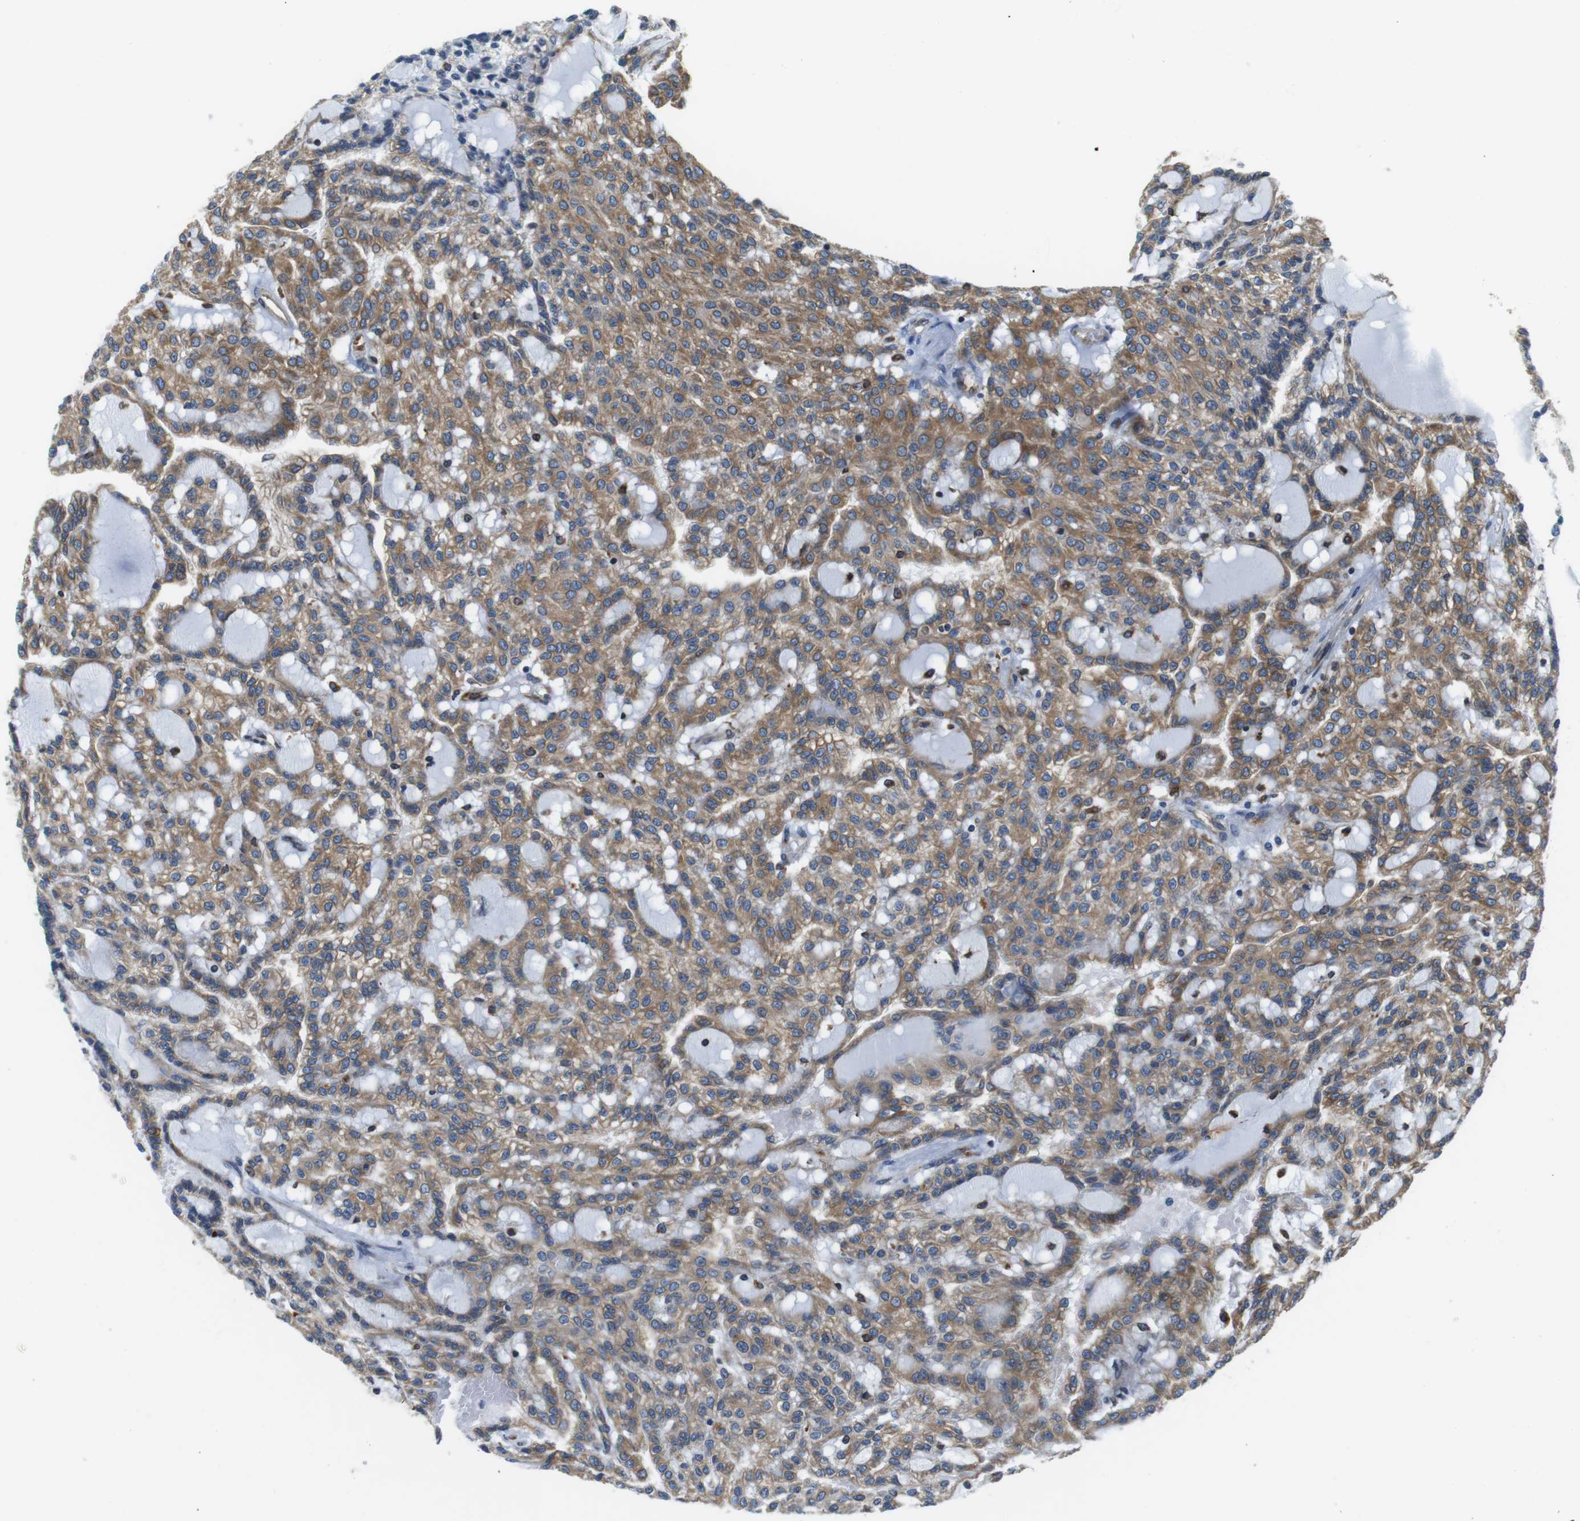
{"staining": {"intensity": "moderate", "quantity": ">75%", "location": "cytoplasmic/membranous"}, "tissue": "renal cancer", "cell_type": "Tumor cells", "image_type": "cancer", "snomed": [{"axis": "morphology", "description": "Adenocarcinoma, NOS"}, {"axis": "topography", "description": "Kidney"}], "caption": "Immunohistochemical staining of renal adenocarcinoma exhibits moderate cytoplasmic/membranous protein expression in about >75% of tumor cells.", "gene": "UGGT1", "patient": {"sex": "male", "age": 63}}